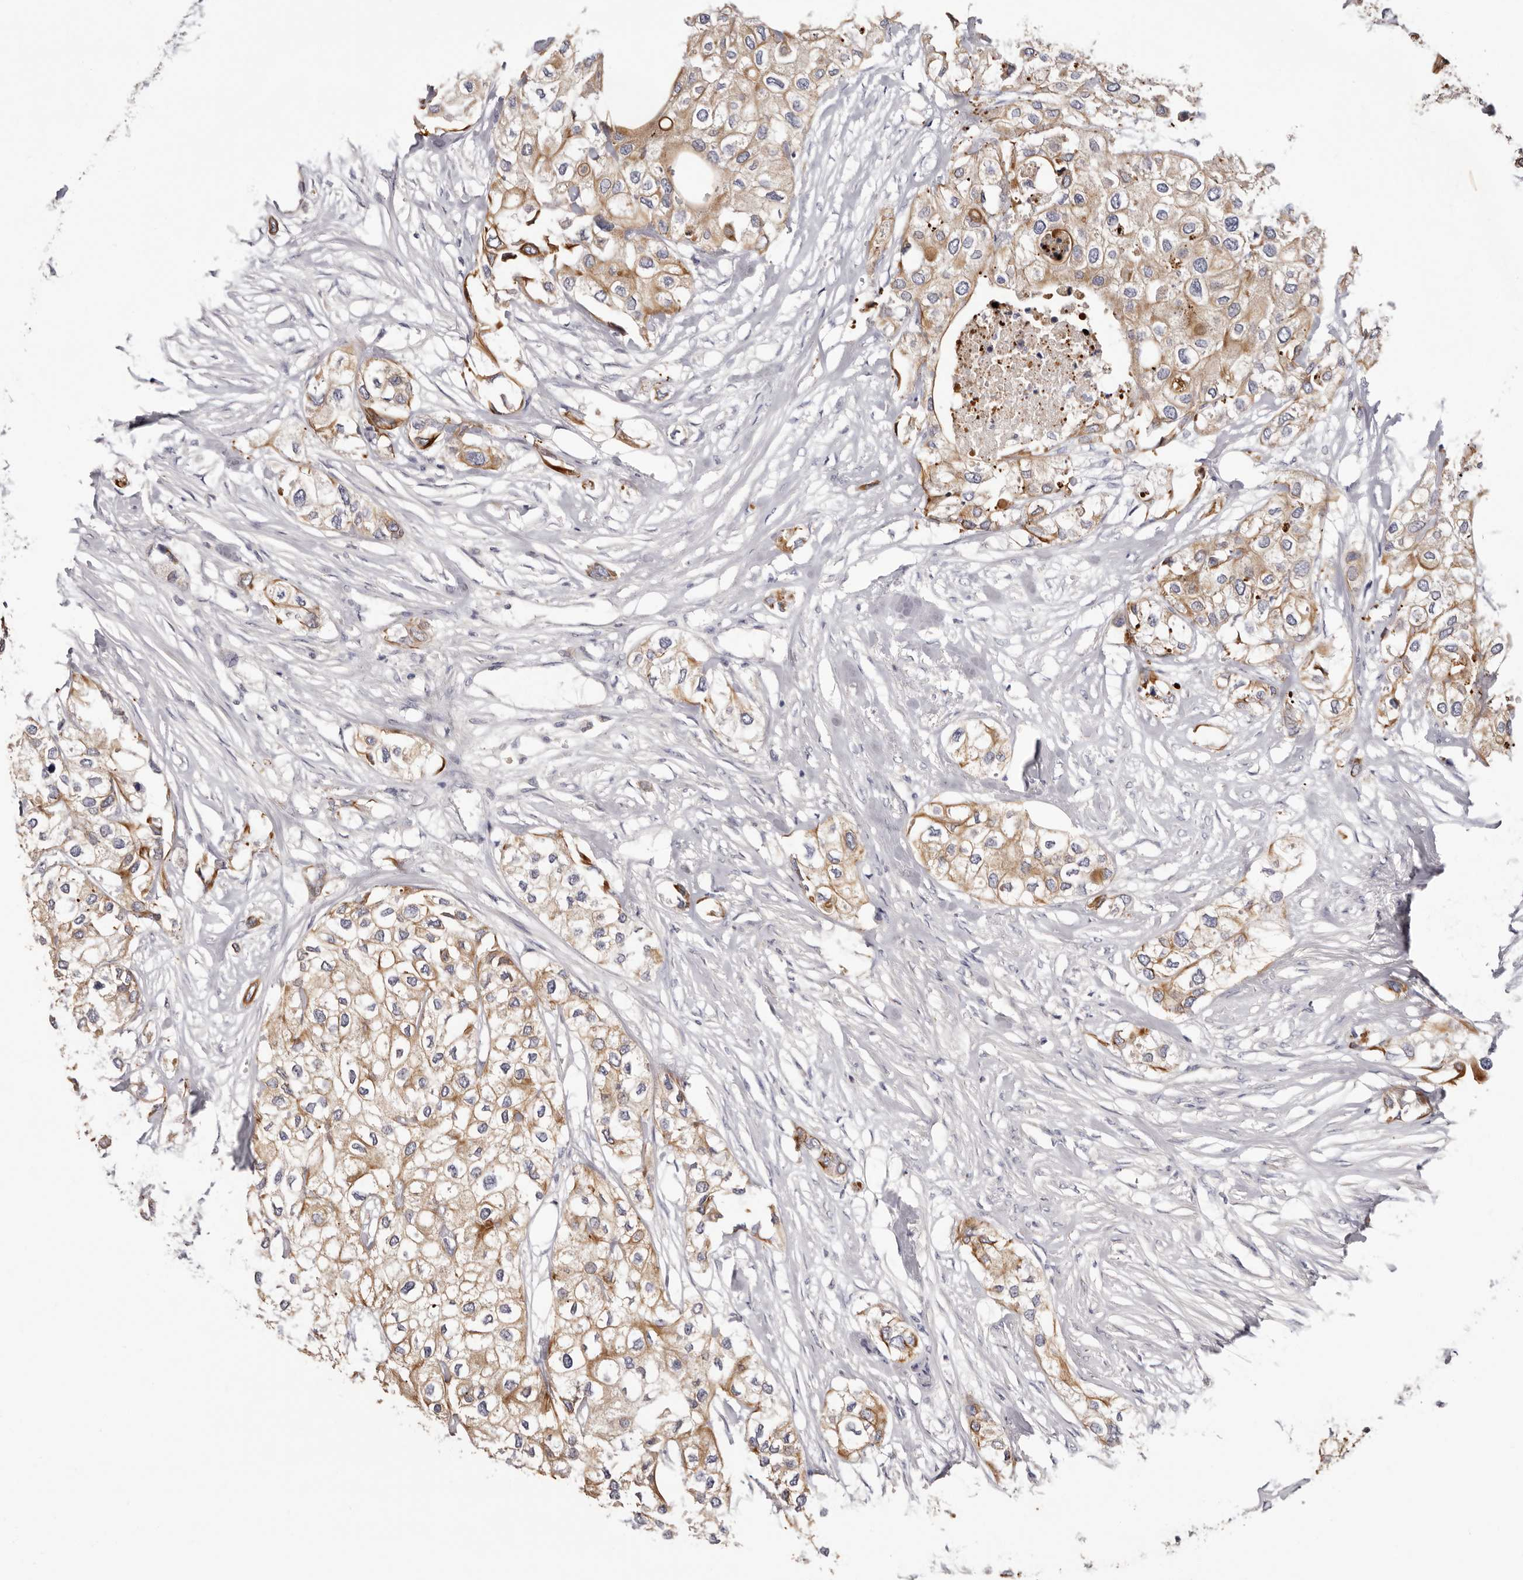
{"staining": {"intensity": "weak", "quantity": ">75%", "location": "cytoplasmic/membranous"}, "tissue": "urothelial cancer", "cell_type": "Tumor cells", "image_type": "cancer", "snomed": [{"axis": "morphology", "description": "Urothelial carcinoma, High grade"}, {"axis": "topography", "description": "Urinary bladder"}], "caption": "Urothelial cancer was stained to show a protein in brown. There is low levels of weak cytoplasmic/membranous staining in about >75% of tumor cells.", "gene": "STK16", "patient": {"sex": "male", "age": 64}}